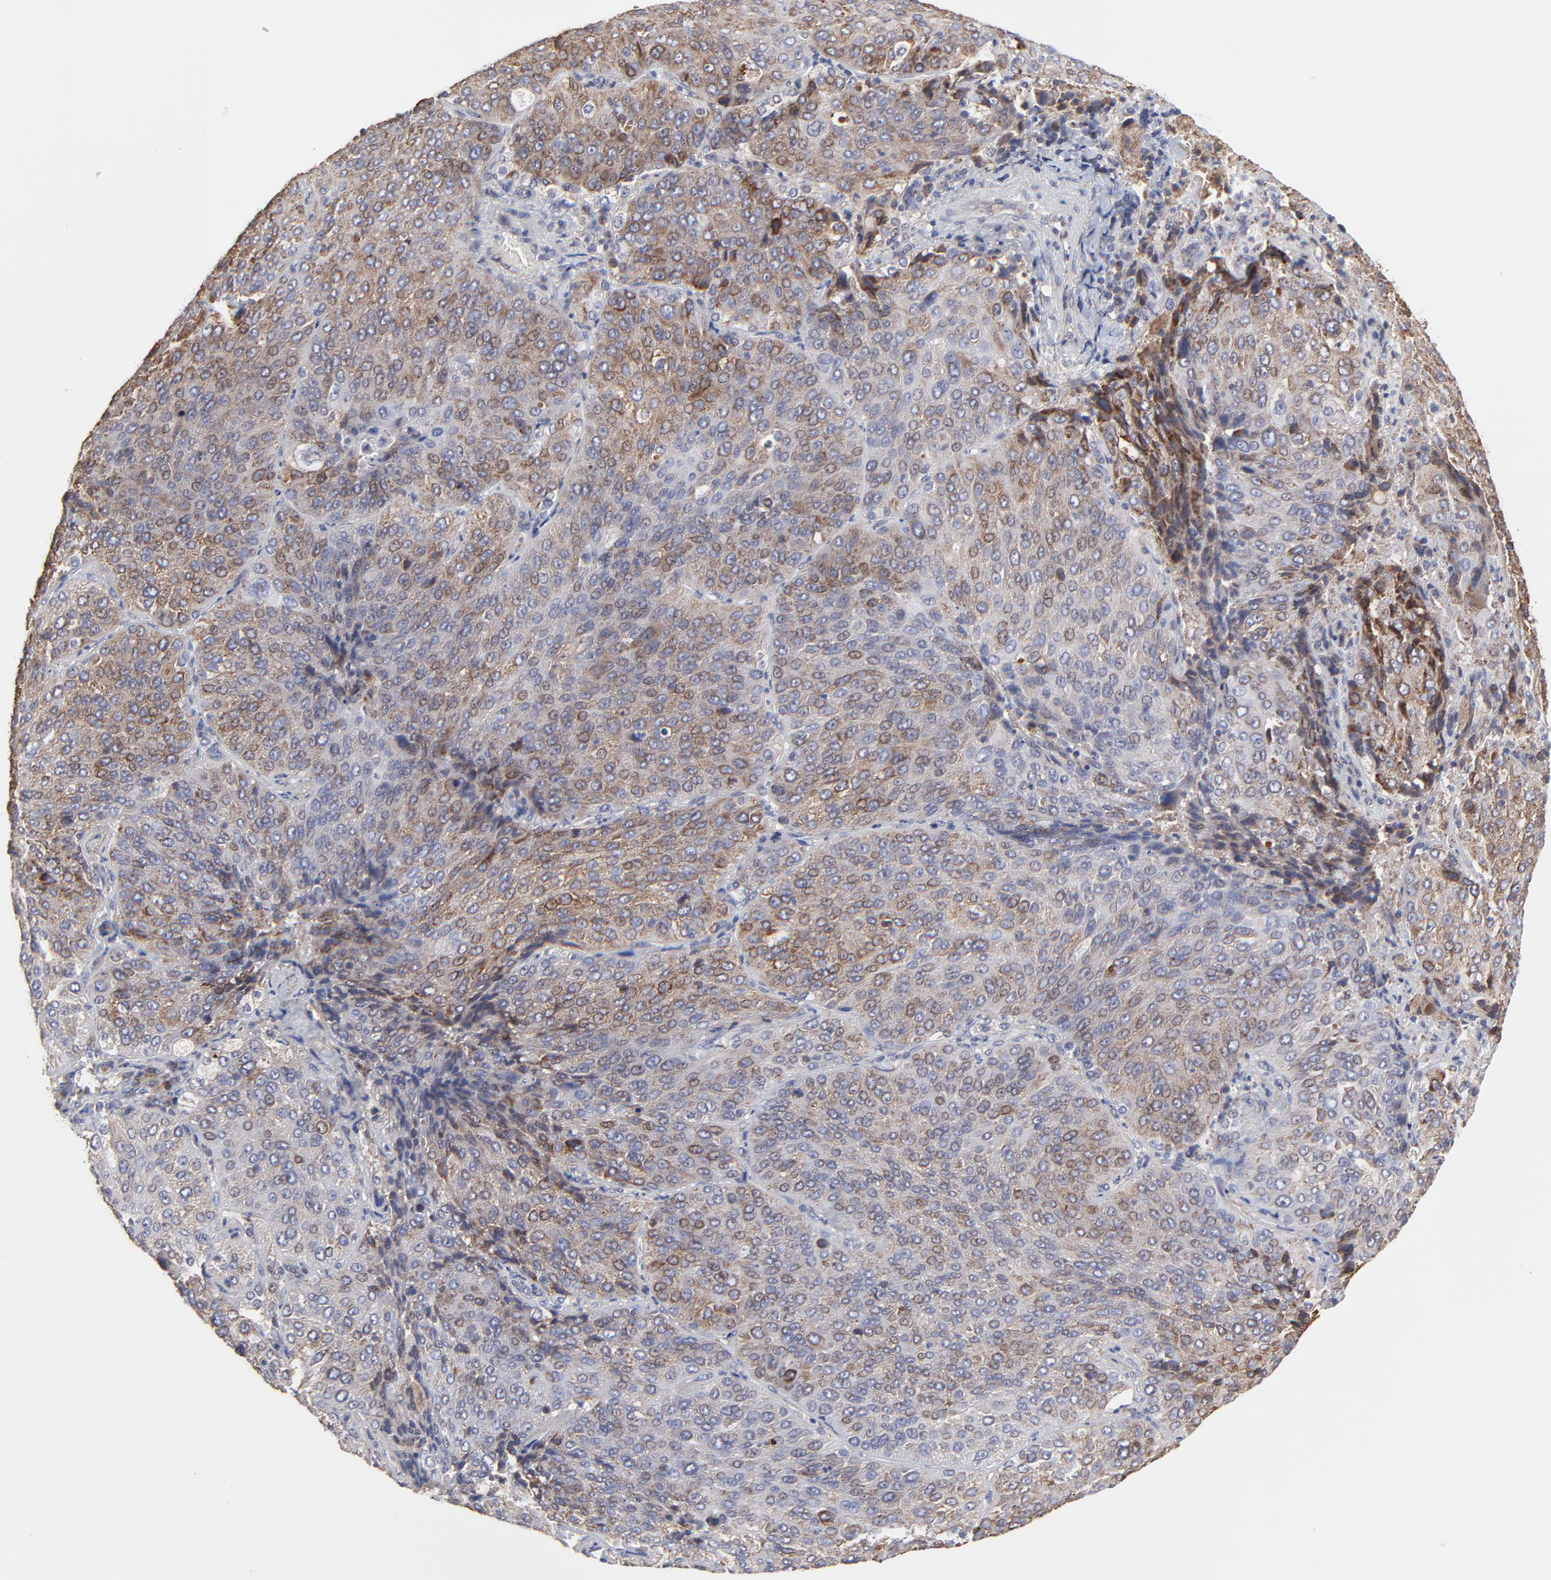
{"staining": {"intensity": "weak", "quantity": "<25%", "location": "cytoplasmic/membranous"}, "tissue": "lung cancer", "cell_type": "Tumor cells", "image_type": "cancer", "snomed": [{"axis": "morphology", "description": "Squamous cell carcinoma, NOS"}, {"axis": "topography", "description": "Lung"}], "caption": "Tumor cells show no significant expression in lung cancer (squamous cell carcinoma).", "gene": "ZNF550", "patient": {"sex": "male", "age": 54}}